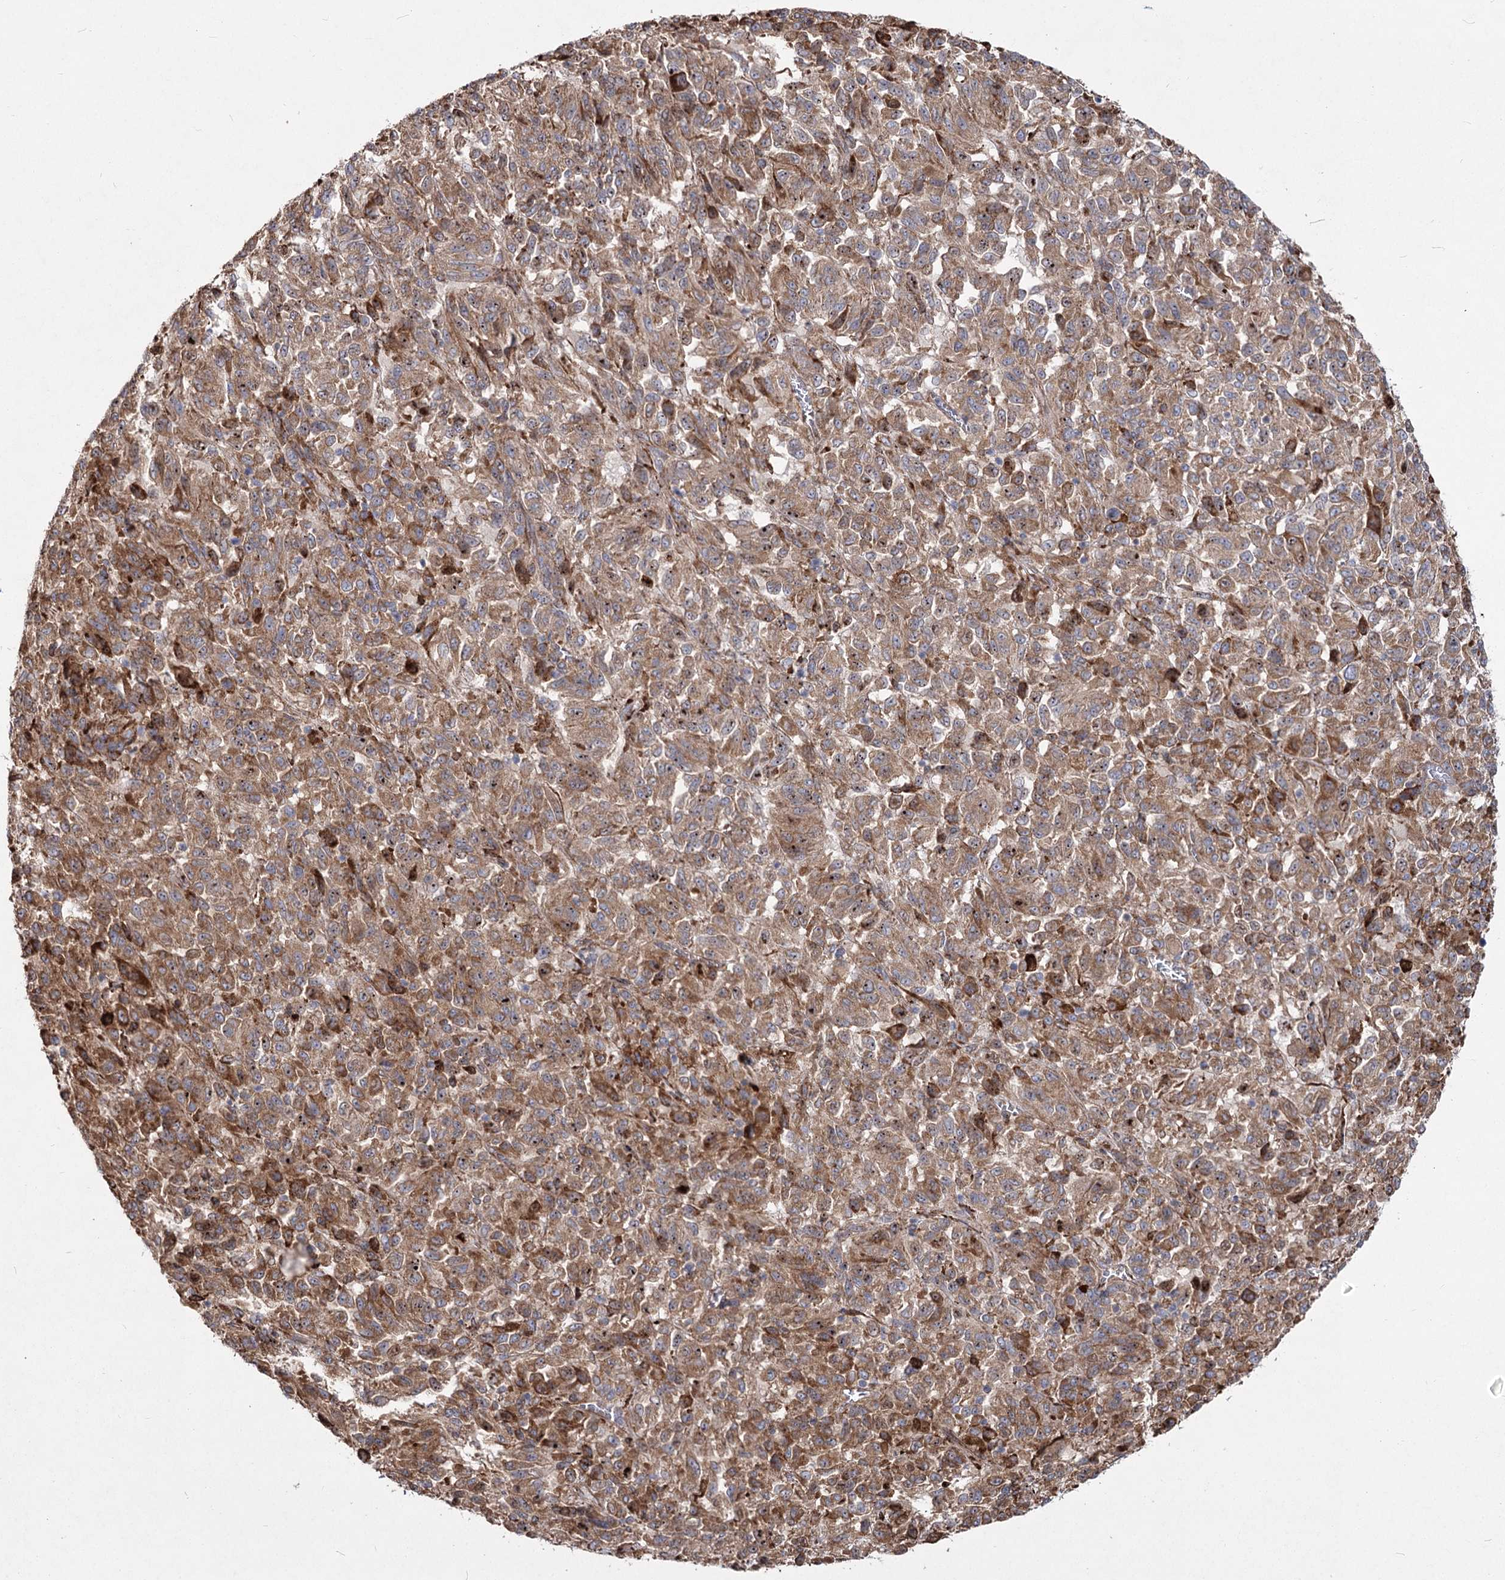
{"staining": {"intensity": "moderate", "quantity": ">75%", "location": "cytoplasmic/membranous"}, "tissue": "melanoma", "cell_type": "Tumor cells", "image_type": "cancer", "snomed": [{"axis": "morphology", "description": "Malignant melanoma, Metastatic site"}, {"axis": "topography", "description": "Lung"}], "caption": "High-power microscopy captured an IHC photomicrograph of malignant melanoma (metastatic site), revealing moderate cytoplasmic/membranous positivity in approximately >75% of tumor cells. Nuclei are stained in blue.", "gene": "NHLRC2", "patient": {"sex": "male", "age": 64}}